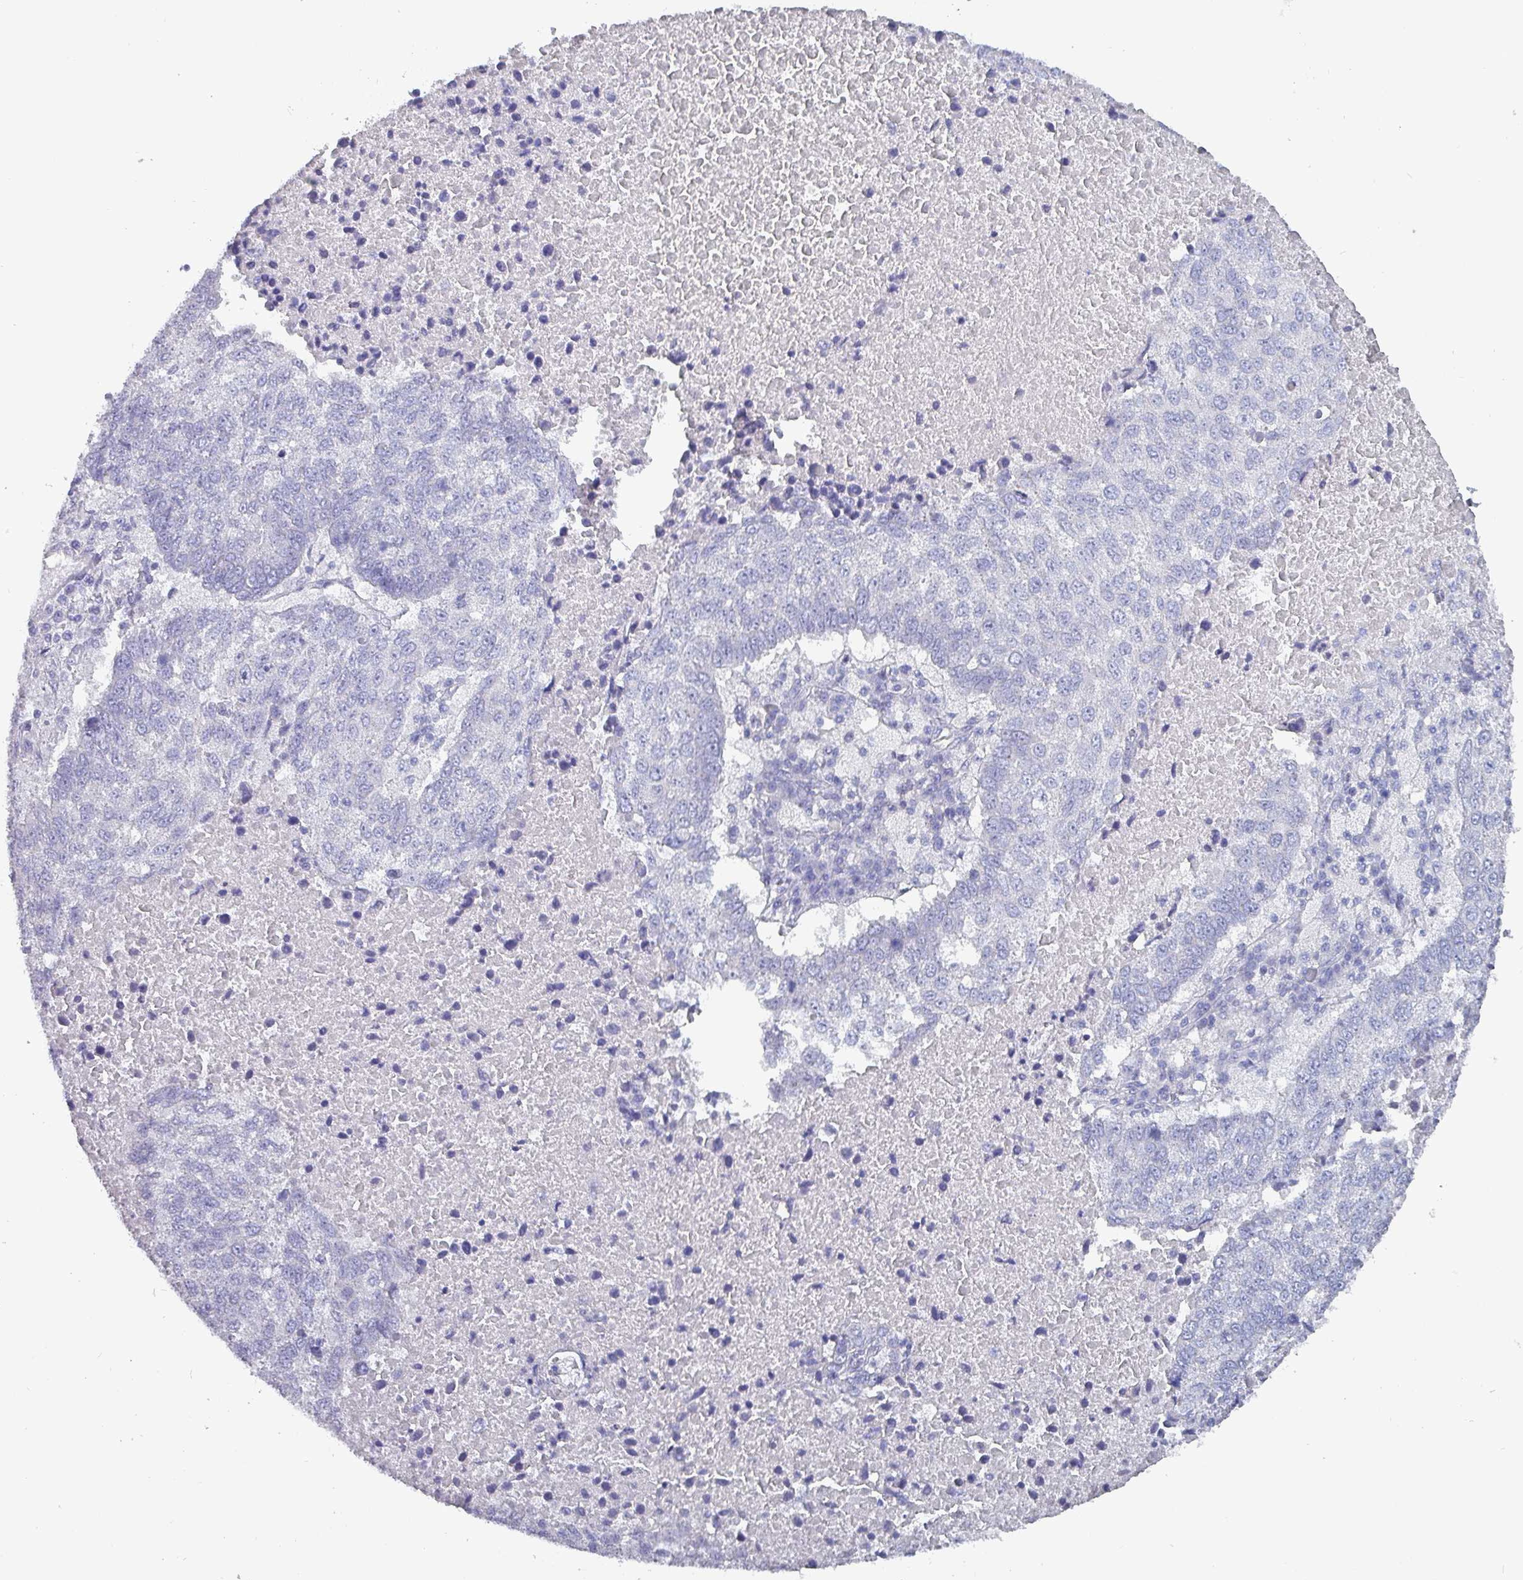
{"staining": {"intensity": "negative", "quantity": "none", "location": "none"}, "tissue": "lung cancer", "cell_type": "Tumor cells", "image_type": "cancer", "snomed": [{"axis": "morphology", "description": "Squamous cell carcinoma, NOS"}, {"axis": "topography", "description": "Lung"}], "caption": "Lung cancer (squamous cell carcinoma) stained for a protein using immunohistochemistry exhibits no staining tumor cells.", "gene": "INS-IGF2", "patient": {"sex": "male", "age": 73}}